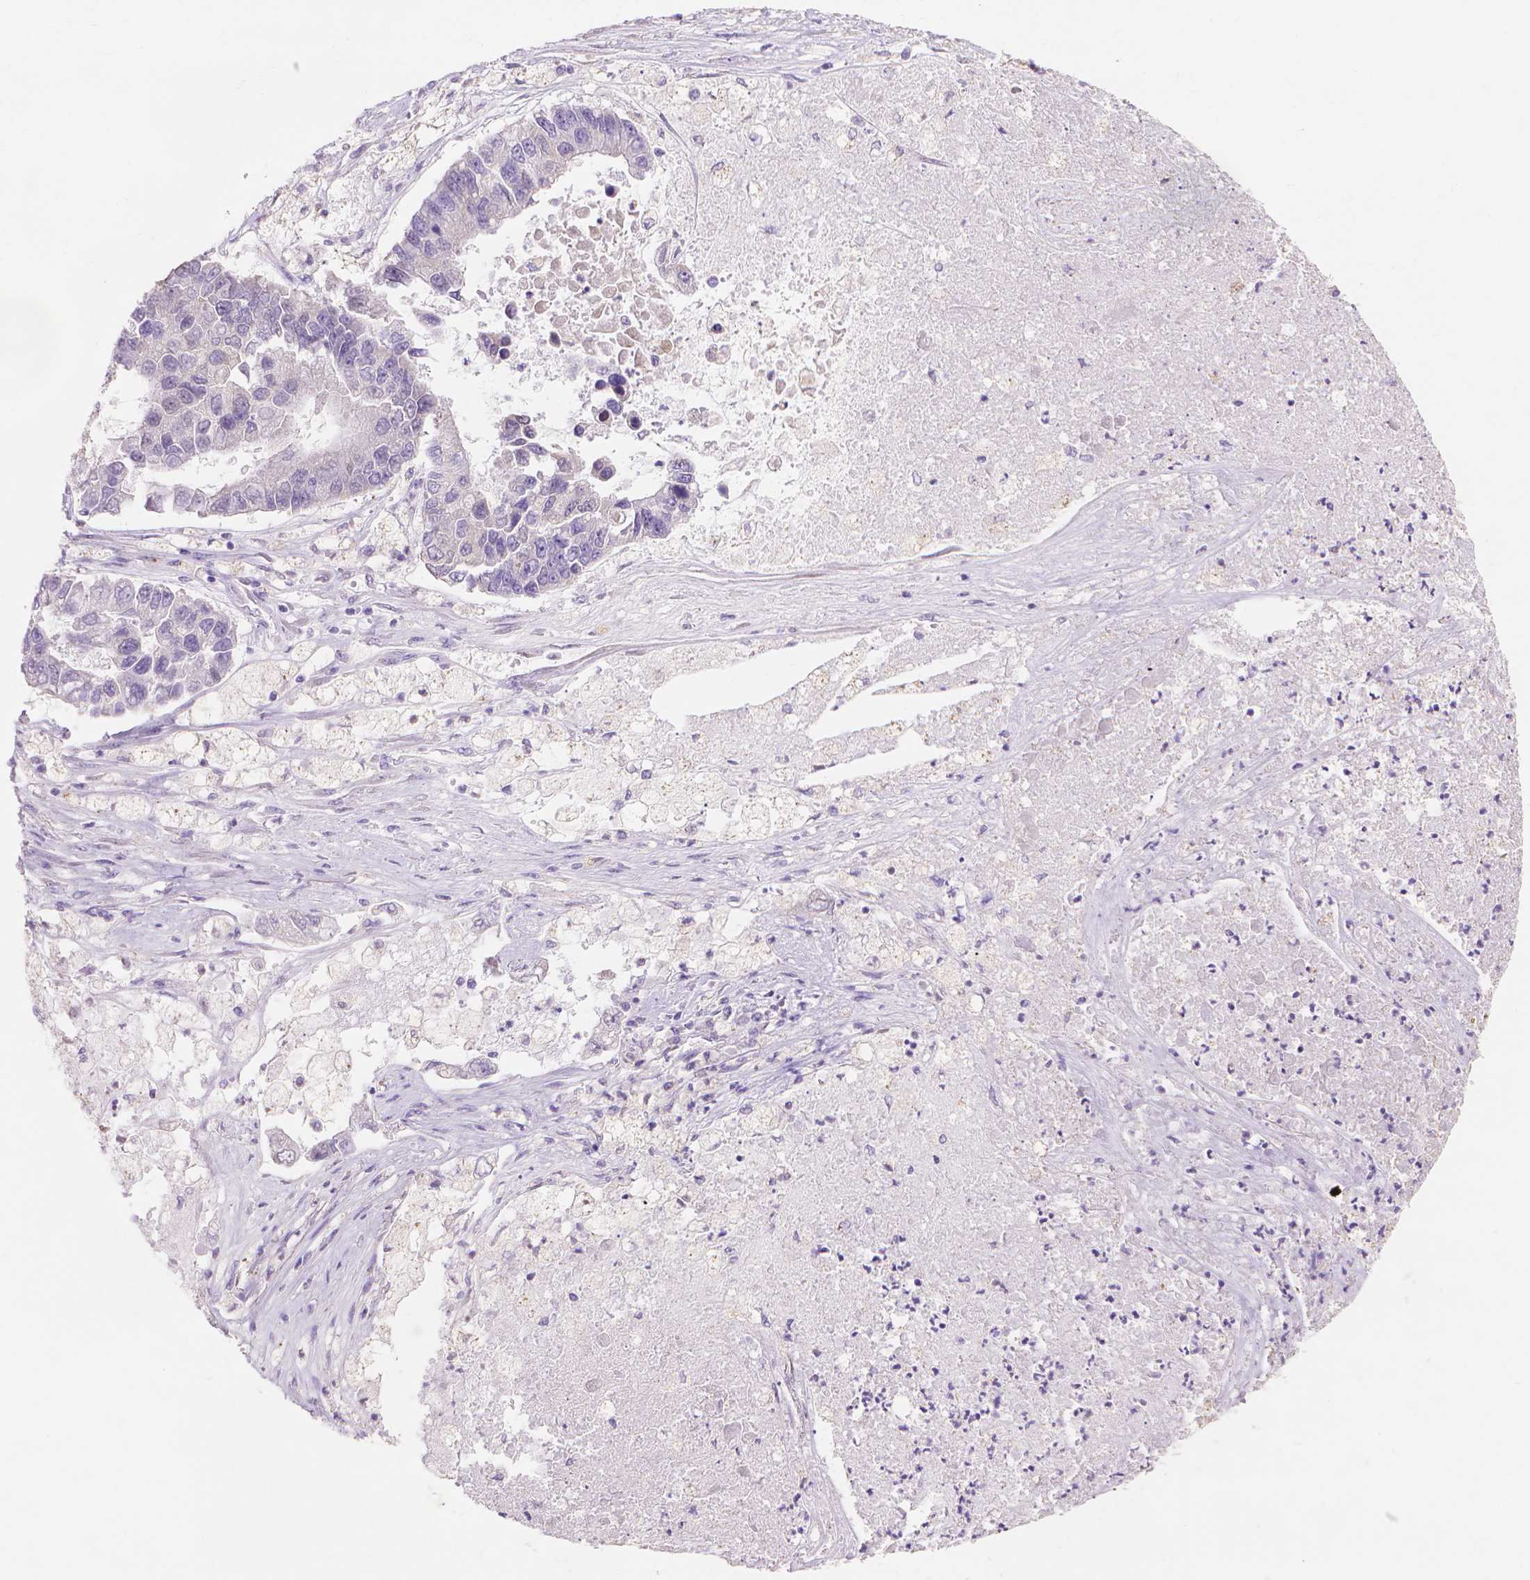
{"staining": {"intensity": "negative", "quantity": "none", "location": "none"}, "tissue": "lung cancer", "cell_type": "Tumor cells", "image_type": "cancer", "snomed": [{"axis": "morphology", "description": "Adenocarcinoma, NOS"}, {"axis": "topography", "description": "Bronchus"}, {"axis": "topography", "description": "Lung"}], "caption": "The immunohistochemistry (IHC) micrograph has no significant staining in tumor cells of lung adenocarcinoma tissue.", "gene": "MMP11", "patient": {"sex": "female", "age": 51}}